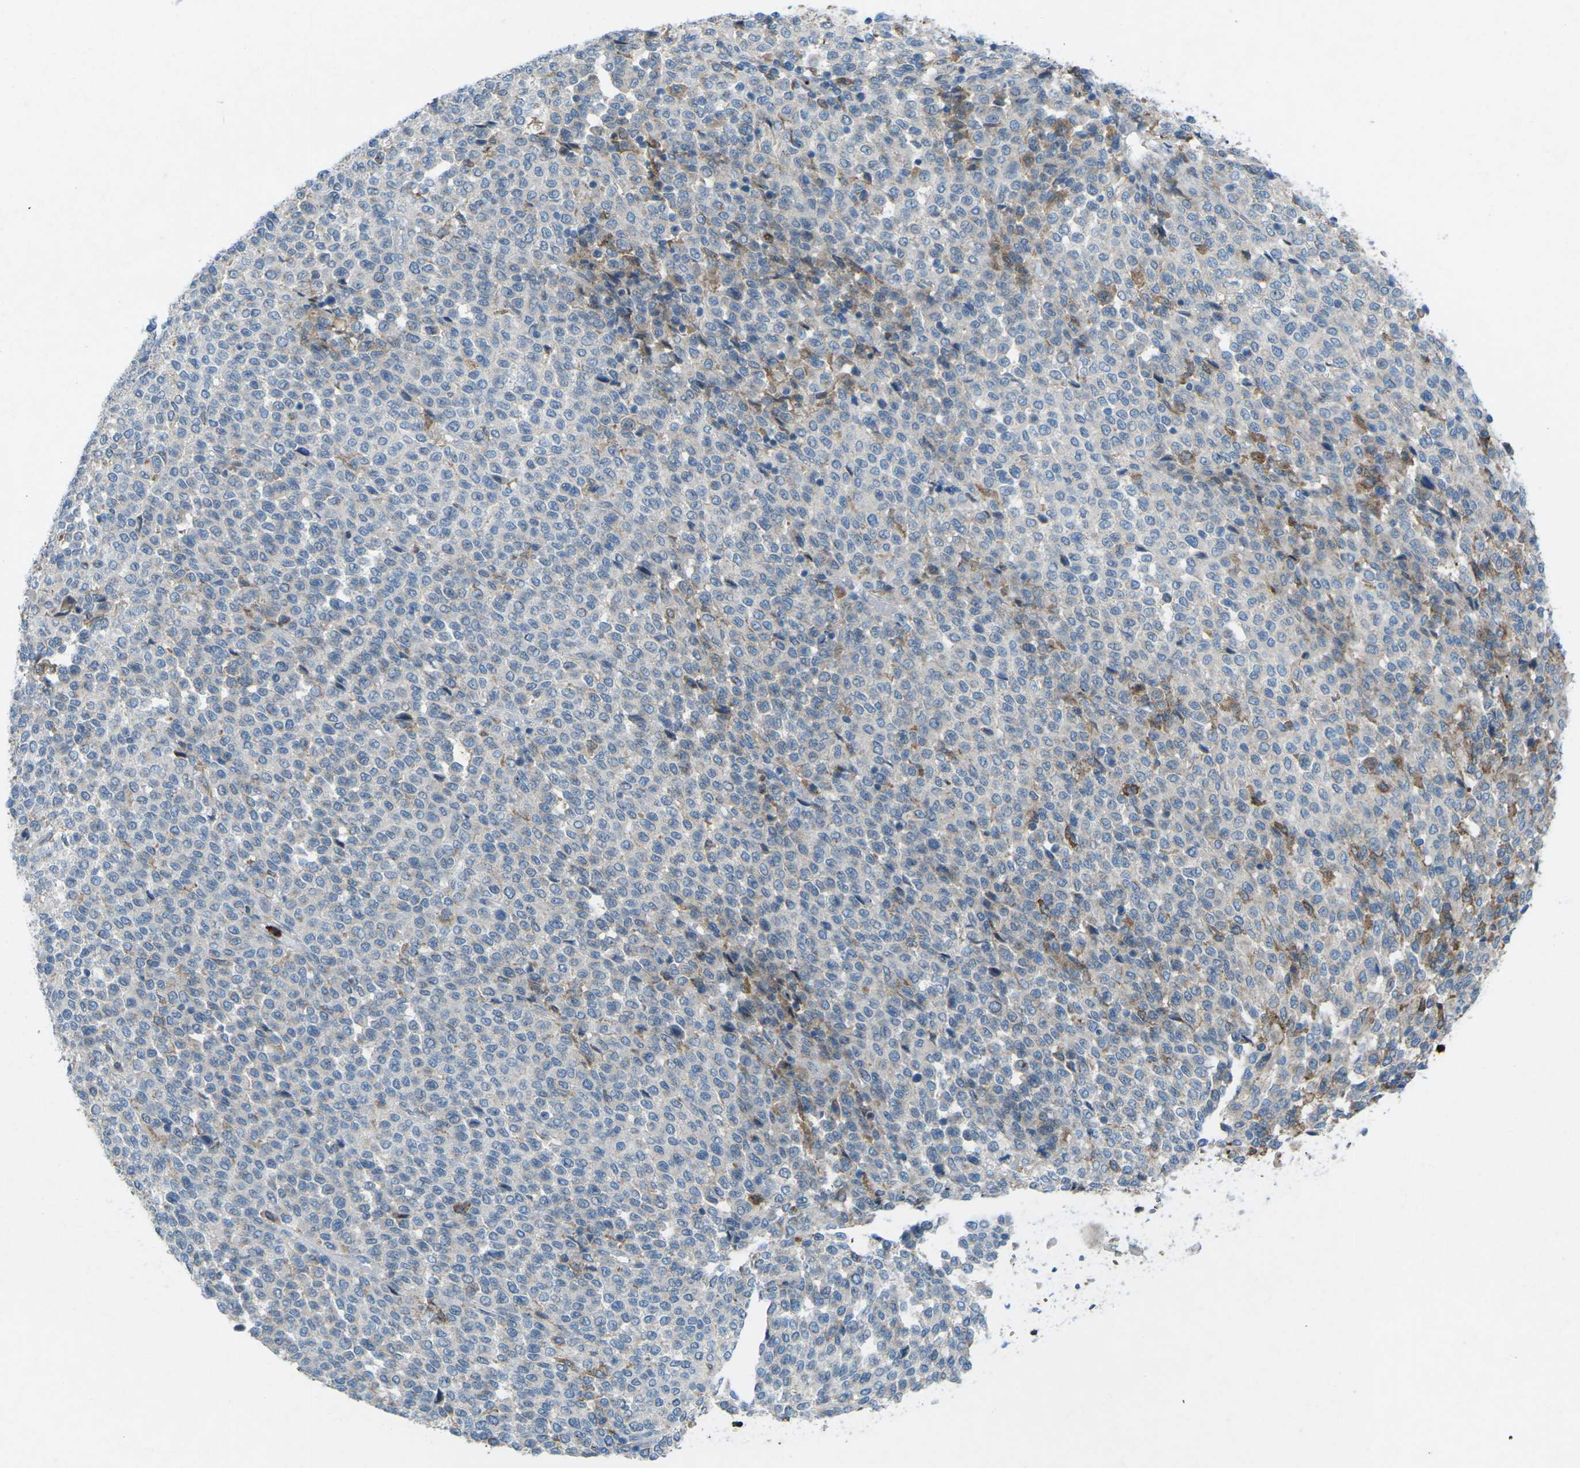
{"staining": {"intensity": "negative", "quantity": "none", "location": "none"}, "tissue": "melanoma", "cell_type": "Tumor cells", "image_type": "cancer", "snomed": [{"axis": "morphology", "description": "Malignant melanoma, Metastatic site"}, {"axis": "topography", "description": "Pancreas"}], "caption": "Immunohistochemistry photomicrograph of neoplastic tissue: melanoma stained with DAB (3,3'-diaminobenzidine) demonstrates no significant protein positivity in tumor cells. (DAB (3,3'-diaminobenzidine) immunohistochemistry with hematoxylin counter stain).", "gene": "STK11", "patient": {"sex": "female", "age": 30}}